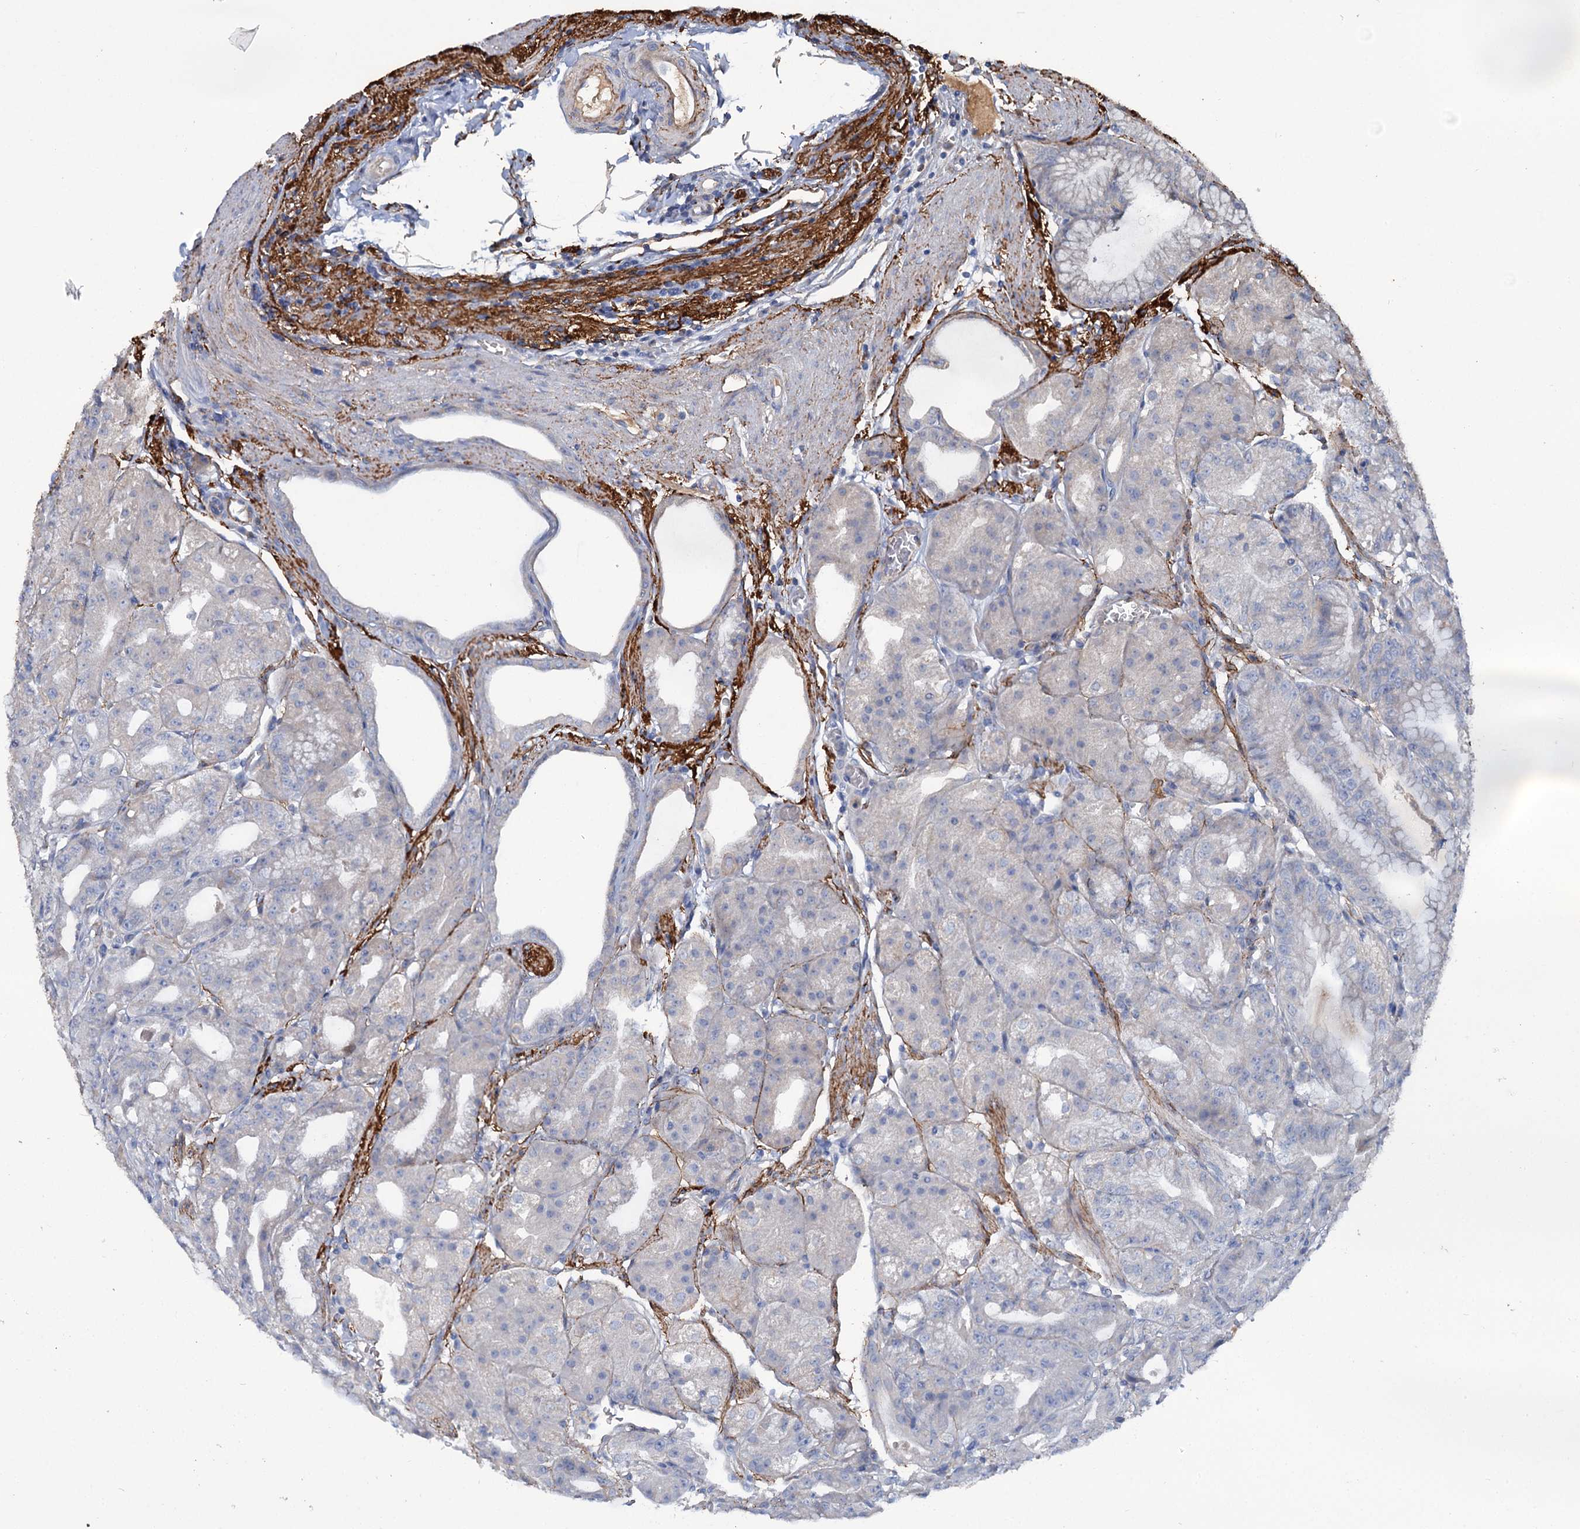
{"staining": {"intensity": "negative", "quantity": "none", "location": "none"}, "tissue": "stomach", "cell_type": "Glandular cells", "image_type": "normal", "snomed": [{"axis": "morphology", "description": "Normal tissue, NOS"}, {"axis": "topography", "description": "Stomach, upper"}, {"axis": "topography", "description": "Stomach, lower"}], "caption": "A micrograph of human stomach is negative for staining in glandular cells. The staining is performed using DAB (3,3'-diaminobenzidine) brown chromogen with nuclei counter-stained in using hematoxylin.", "gene": "URAD", "patient": {"sex": "male", "age": 71}}